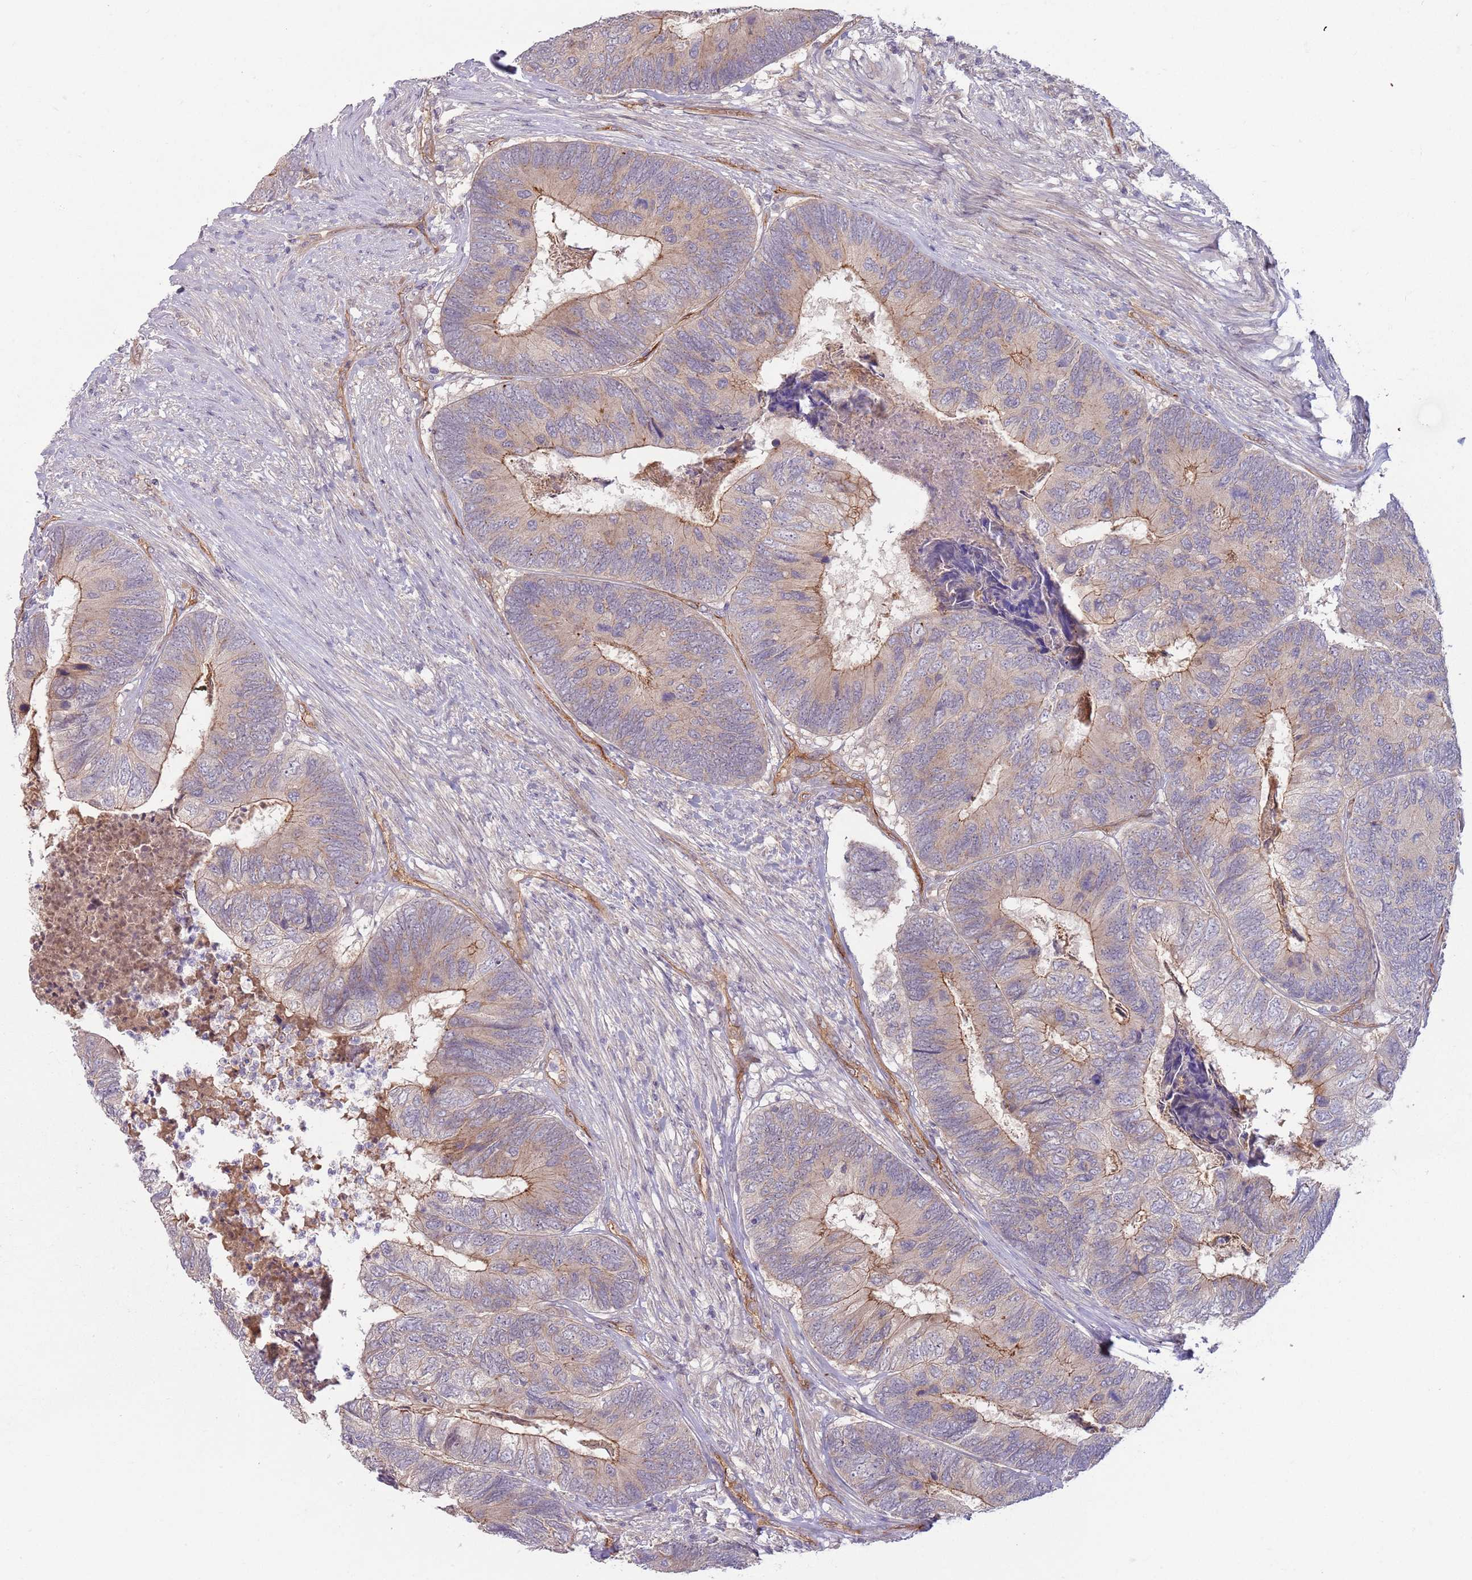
{"staining": {"intensity": "weak", "quantity": "25%-75%", "location": "cytoplasmic/membranous"}, "tissue": "colorectal cancer", "cell_type": "Tumor cells", "image_type": "cancer", "snomed": [{"axis": "morphology", "description": "Adenocarcinoma, NOS"}, {"axis": "topography", "description": "Colon"}], "caption": "Human colorectal cancer stained with a protein marker demonstrates weak staining in tumor cells.", "gene": "SAV1", "patient": {"sex": "female", "age": 67}}